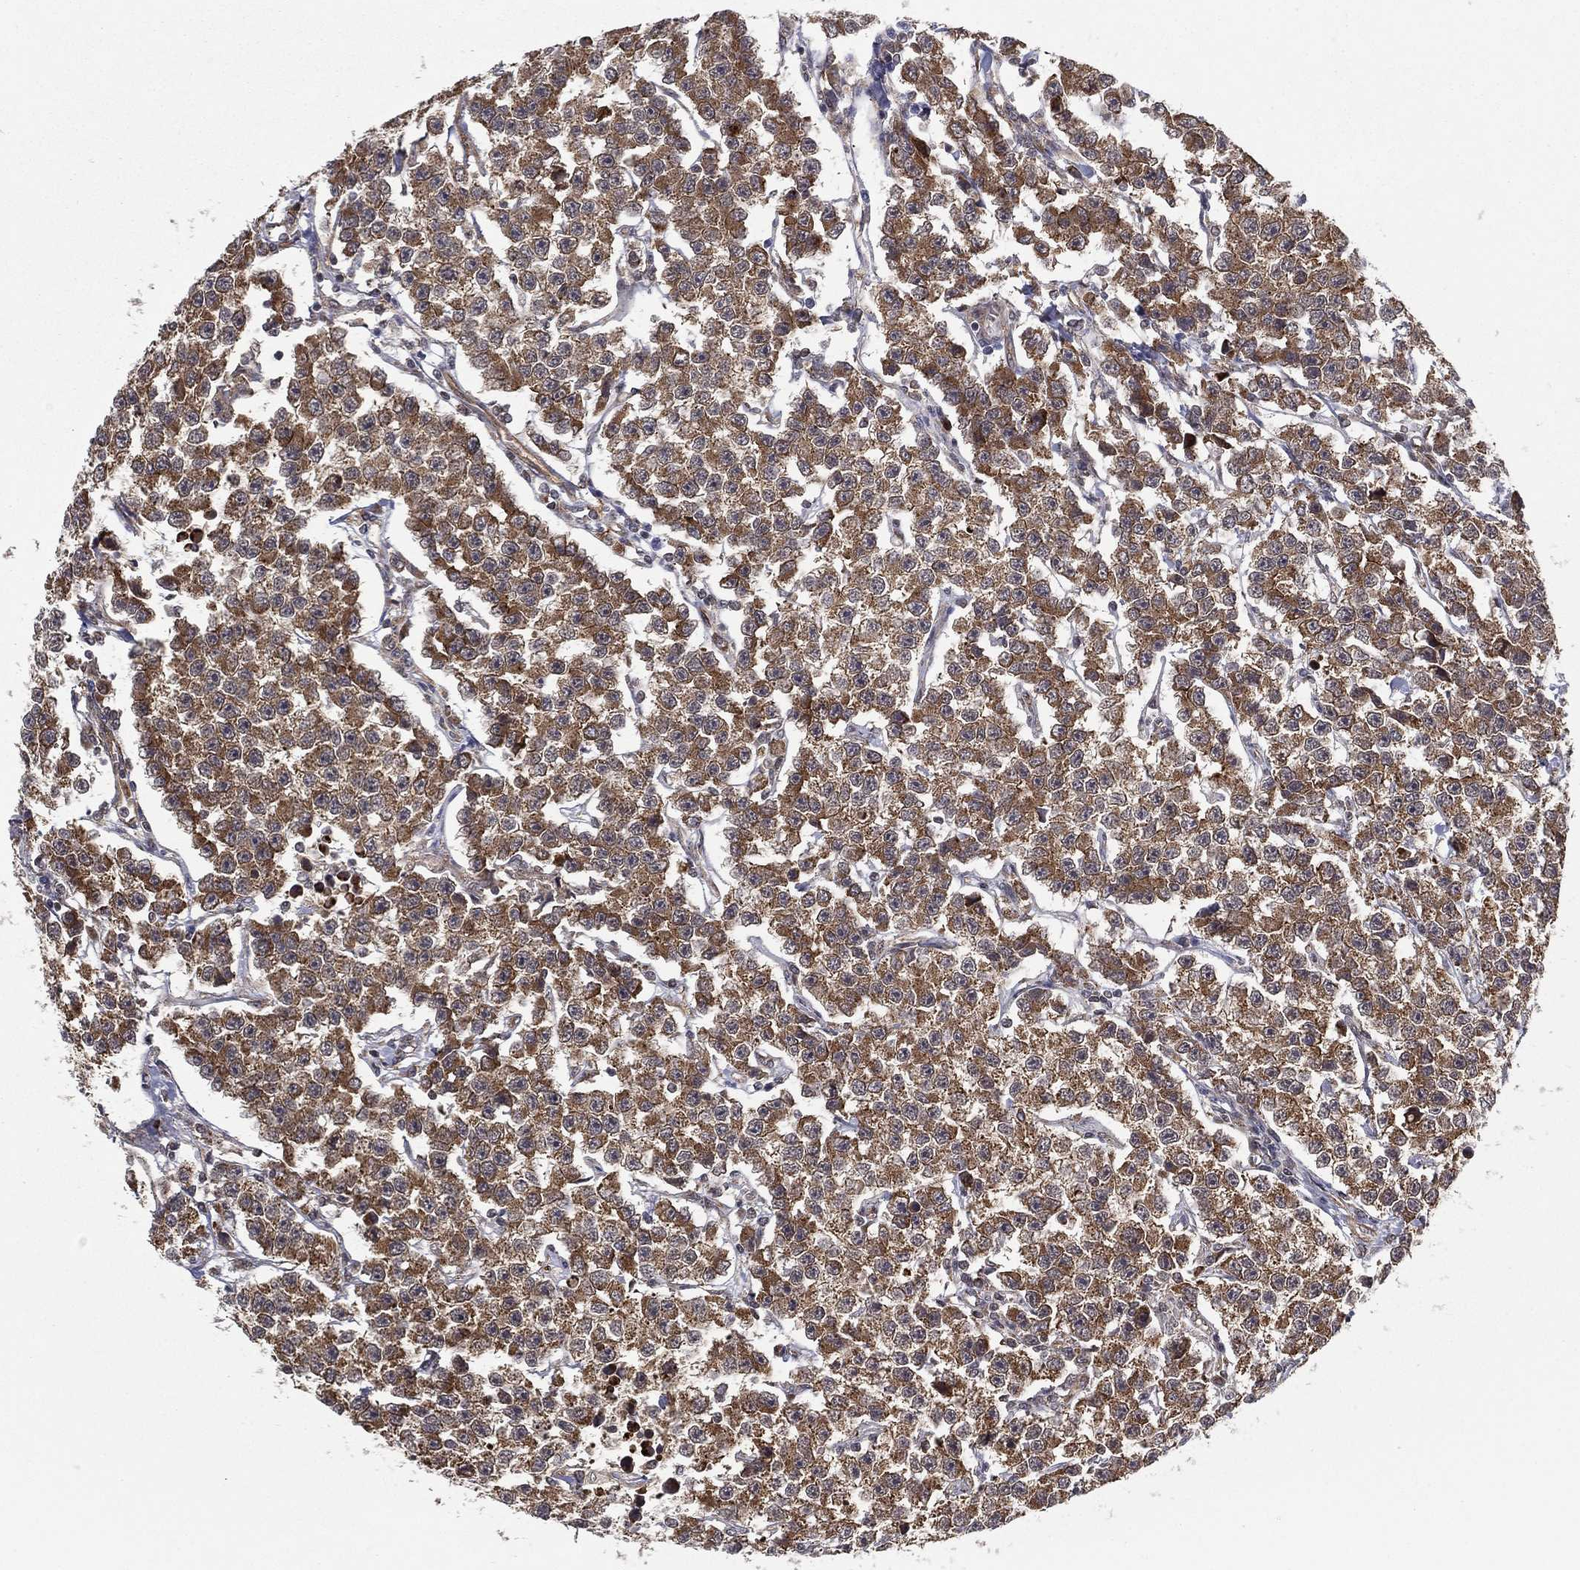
{"staining": {"intensity": "moderate", "quantity": ">75%", "location": "cytoplasmic/membranous"}, "tissue": "testis cancer", "cell_type": "Tumor cells", "image_type": "cancer", "snomed": [{"axis": "morphology", "description": "Seminoma, NOS"}, {"axis": "topography", "description": "Testis"}], "caption": "Immunohistochemical staining of human testis cancer (seminoma) displays moderate cytoplasmic/membranous protein positivity in about >75% of tumor cells.", "gene": "UACA", "patient": {"sex": "male", "age": 59}}